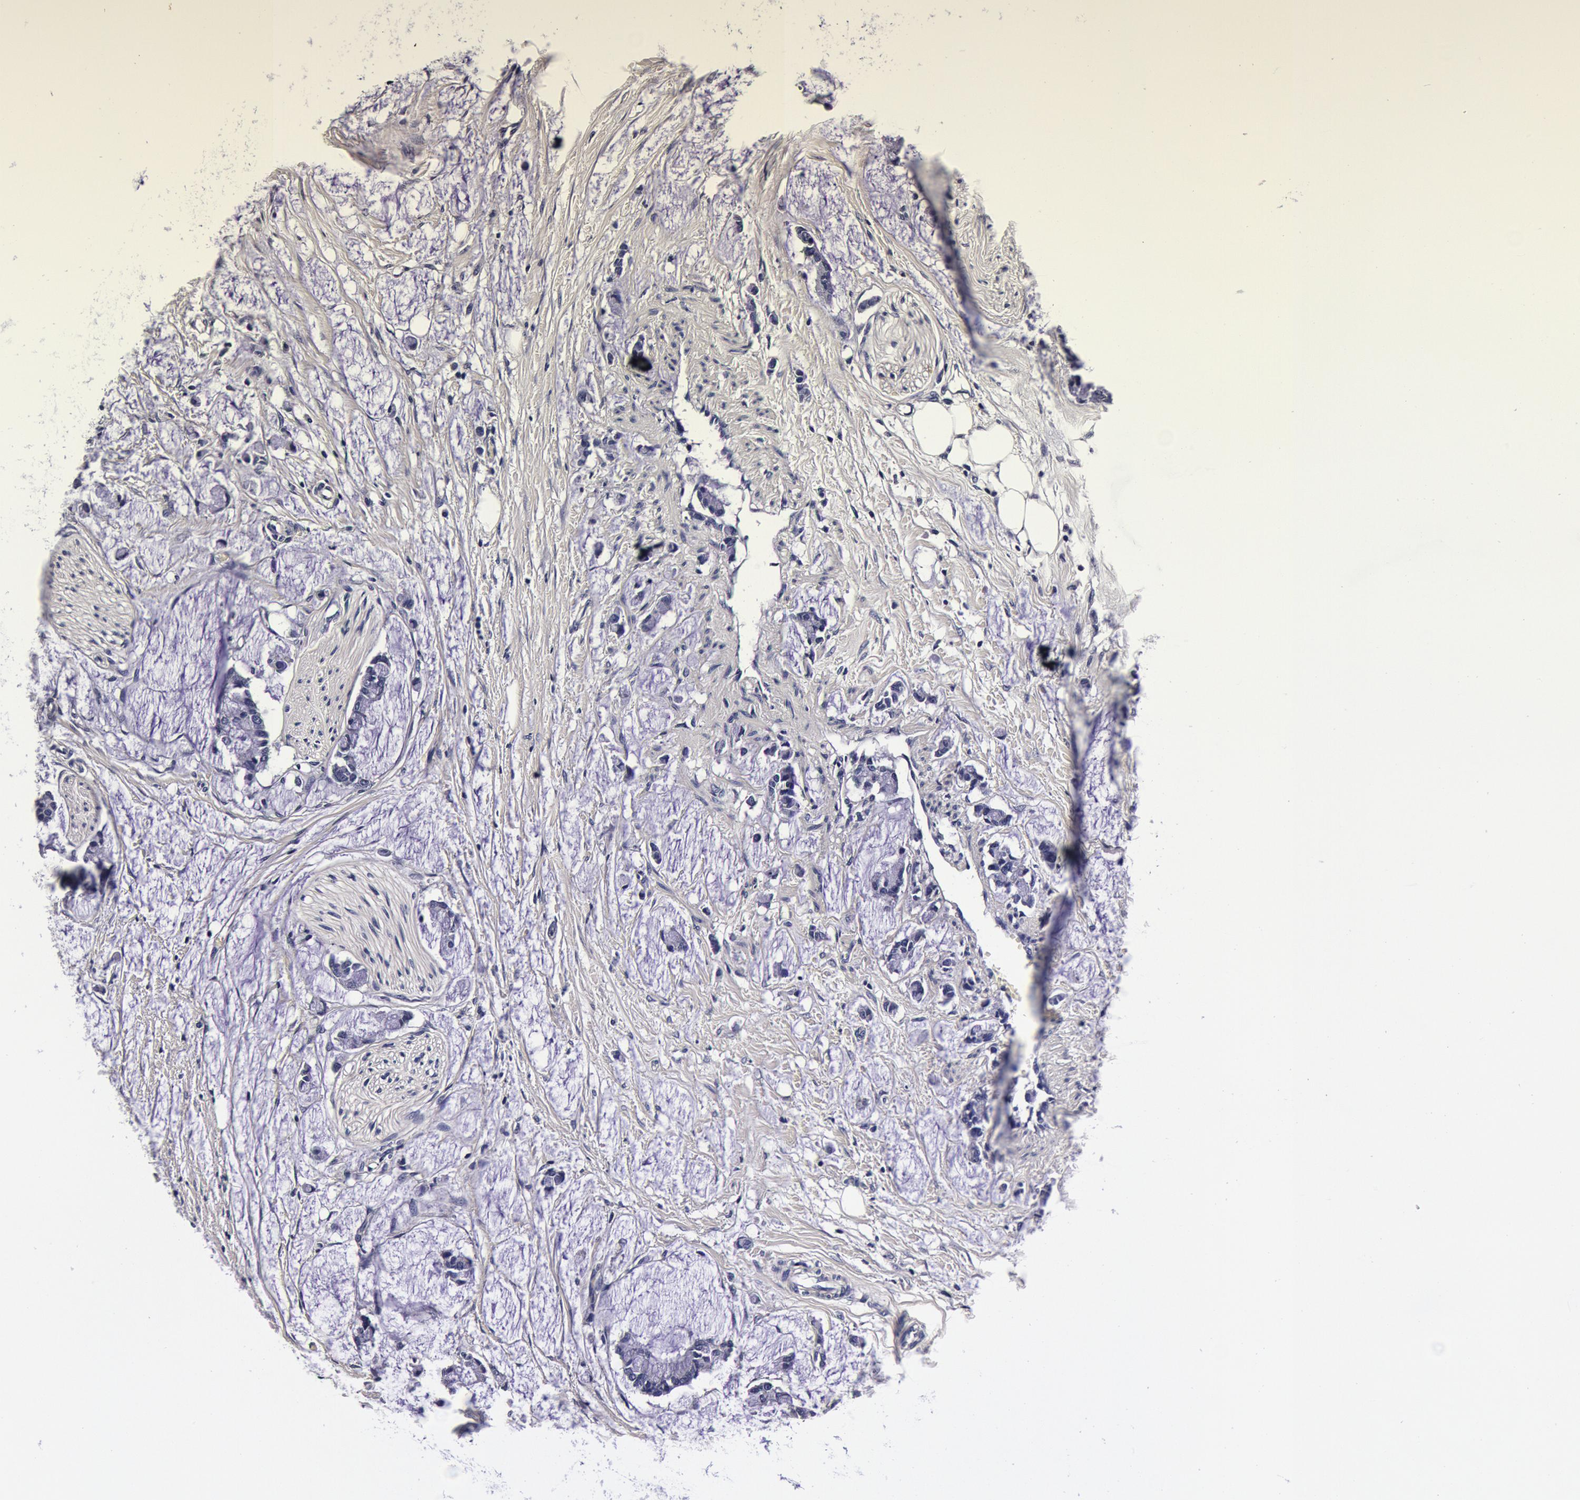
{"staining": {"intensity": "negative", "quantity": "none", "location": "none"}, "tissue": "colorectal cancer", "cell_type": "Tumor cells", "image_type": "cancer", "snomed": [{"axis": "morphology", "description": "Normal tissue, NOS"}, {"axis": "morphology", "description": "Adenocarcinoma, NOS"}, {"axis": "topography", "description": "Colon"}, {"axis": "topography", "description": "Peripheral nerve tissue"}], "caption": "Tumor cells are negative for brown protein staining in adenocarcinoma (colorectal).", "gene": "CCDC22", "patient": {"sex": "male", "age": 14}}